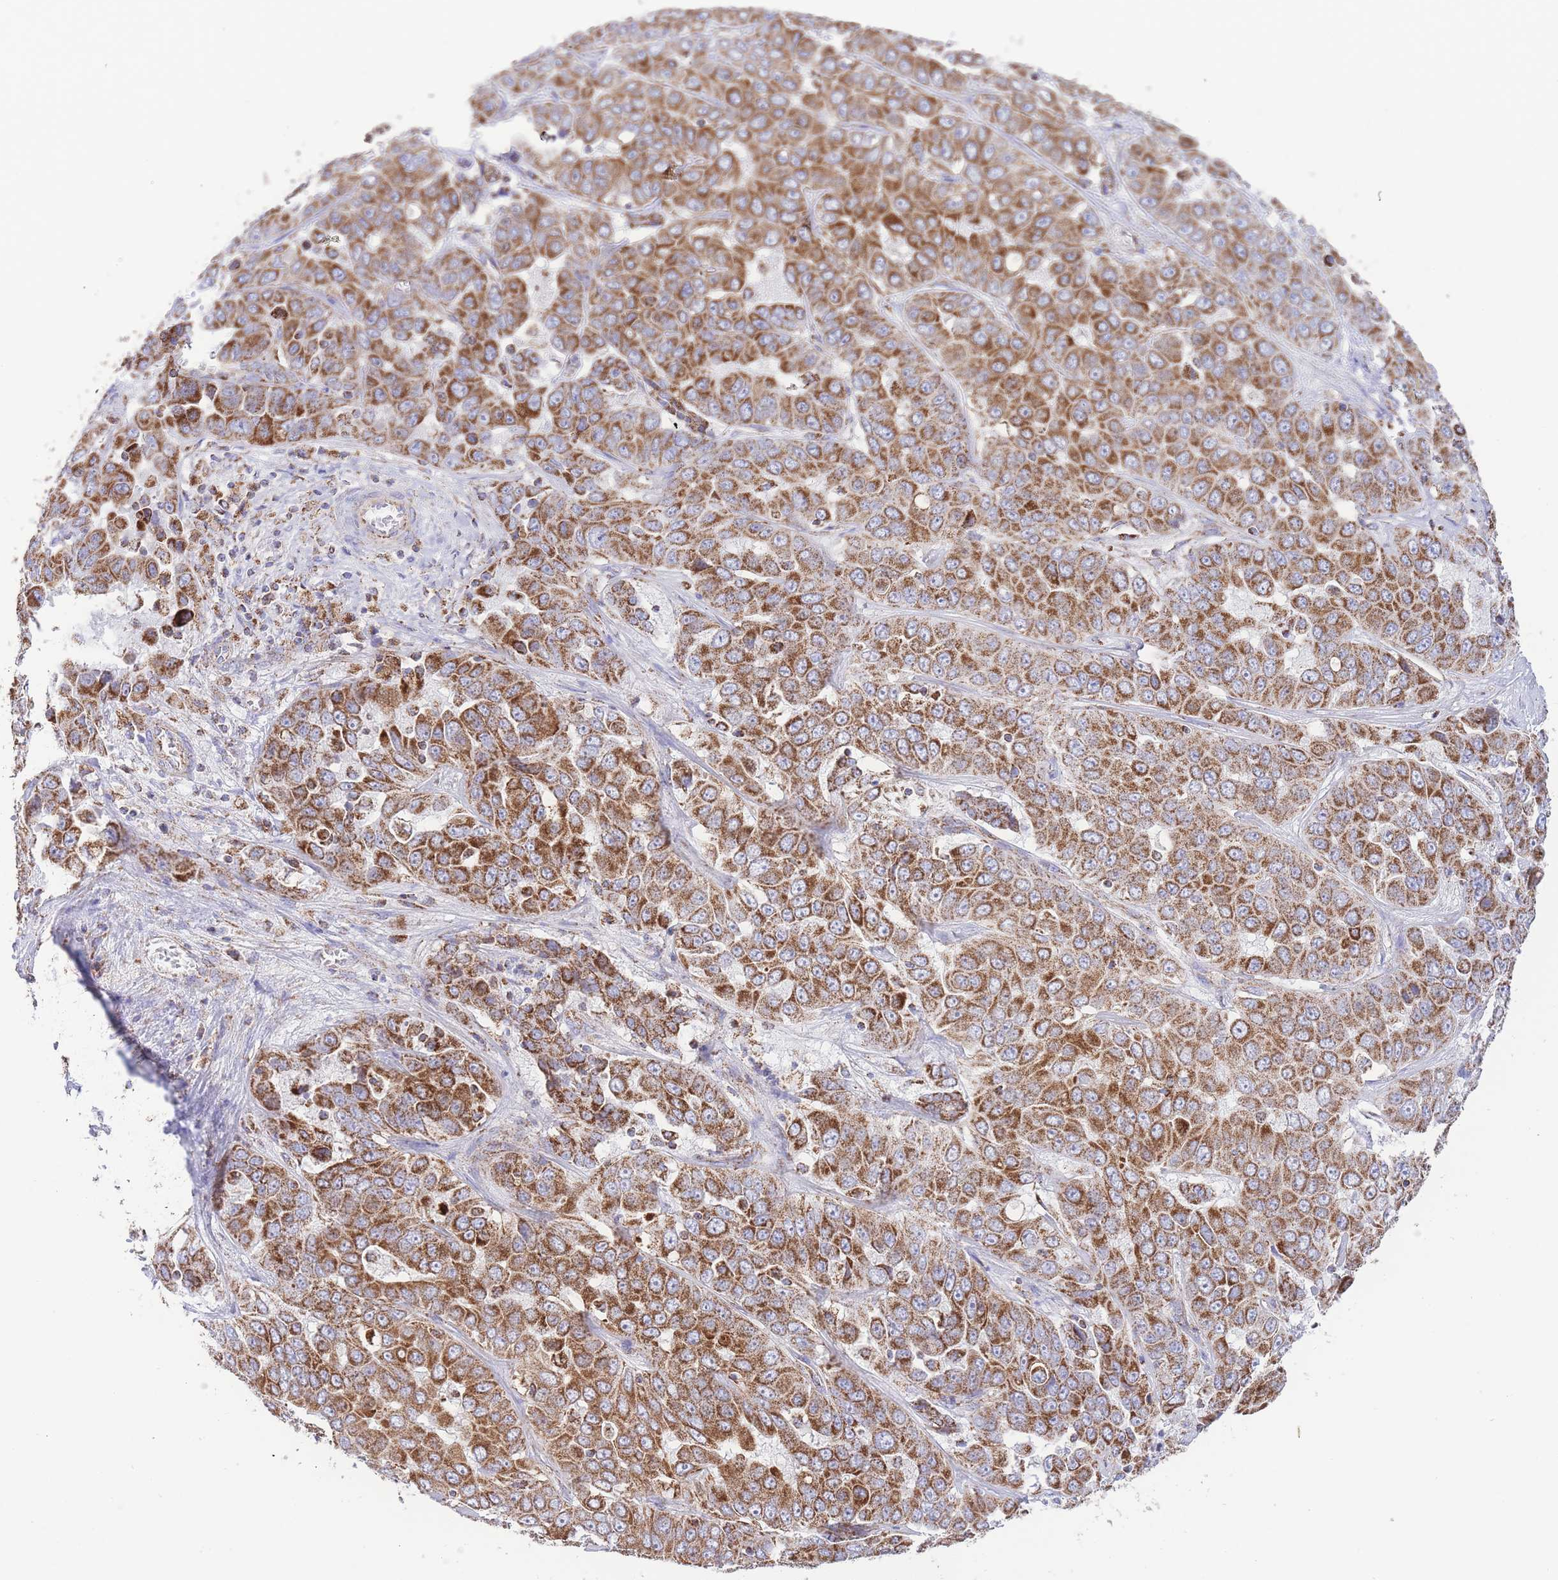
{"staining": {"intensity": "strong", "quantity": ">75%", "location": "cytoplasmic/membranous"}, "tissue": "liver cancer", "cell_type": "Tumor cells", "image_type": "cancer", "snomed": [{"axis": "morphology", "description": "Cholangiocarcinoma"}, {"axis": "topography", "description": "Liver"}], "caption": "Immunohistochemistry (IHC) of liver cancer (cholangiocarcinoma) reveals high levels of strong cytoplasmic/membranous positivity in approximately >75% of tumor cells.", "gene": "GSTM1", "patient": {"sex": "female", "age": 52}}